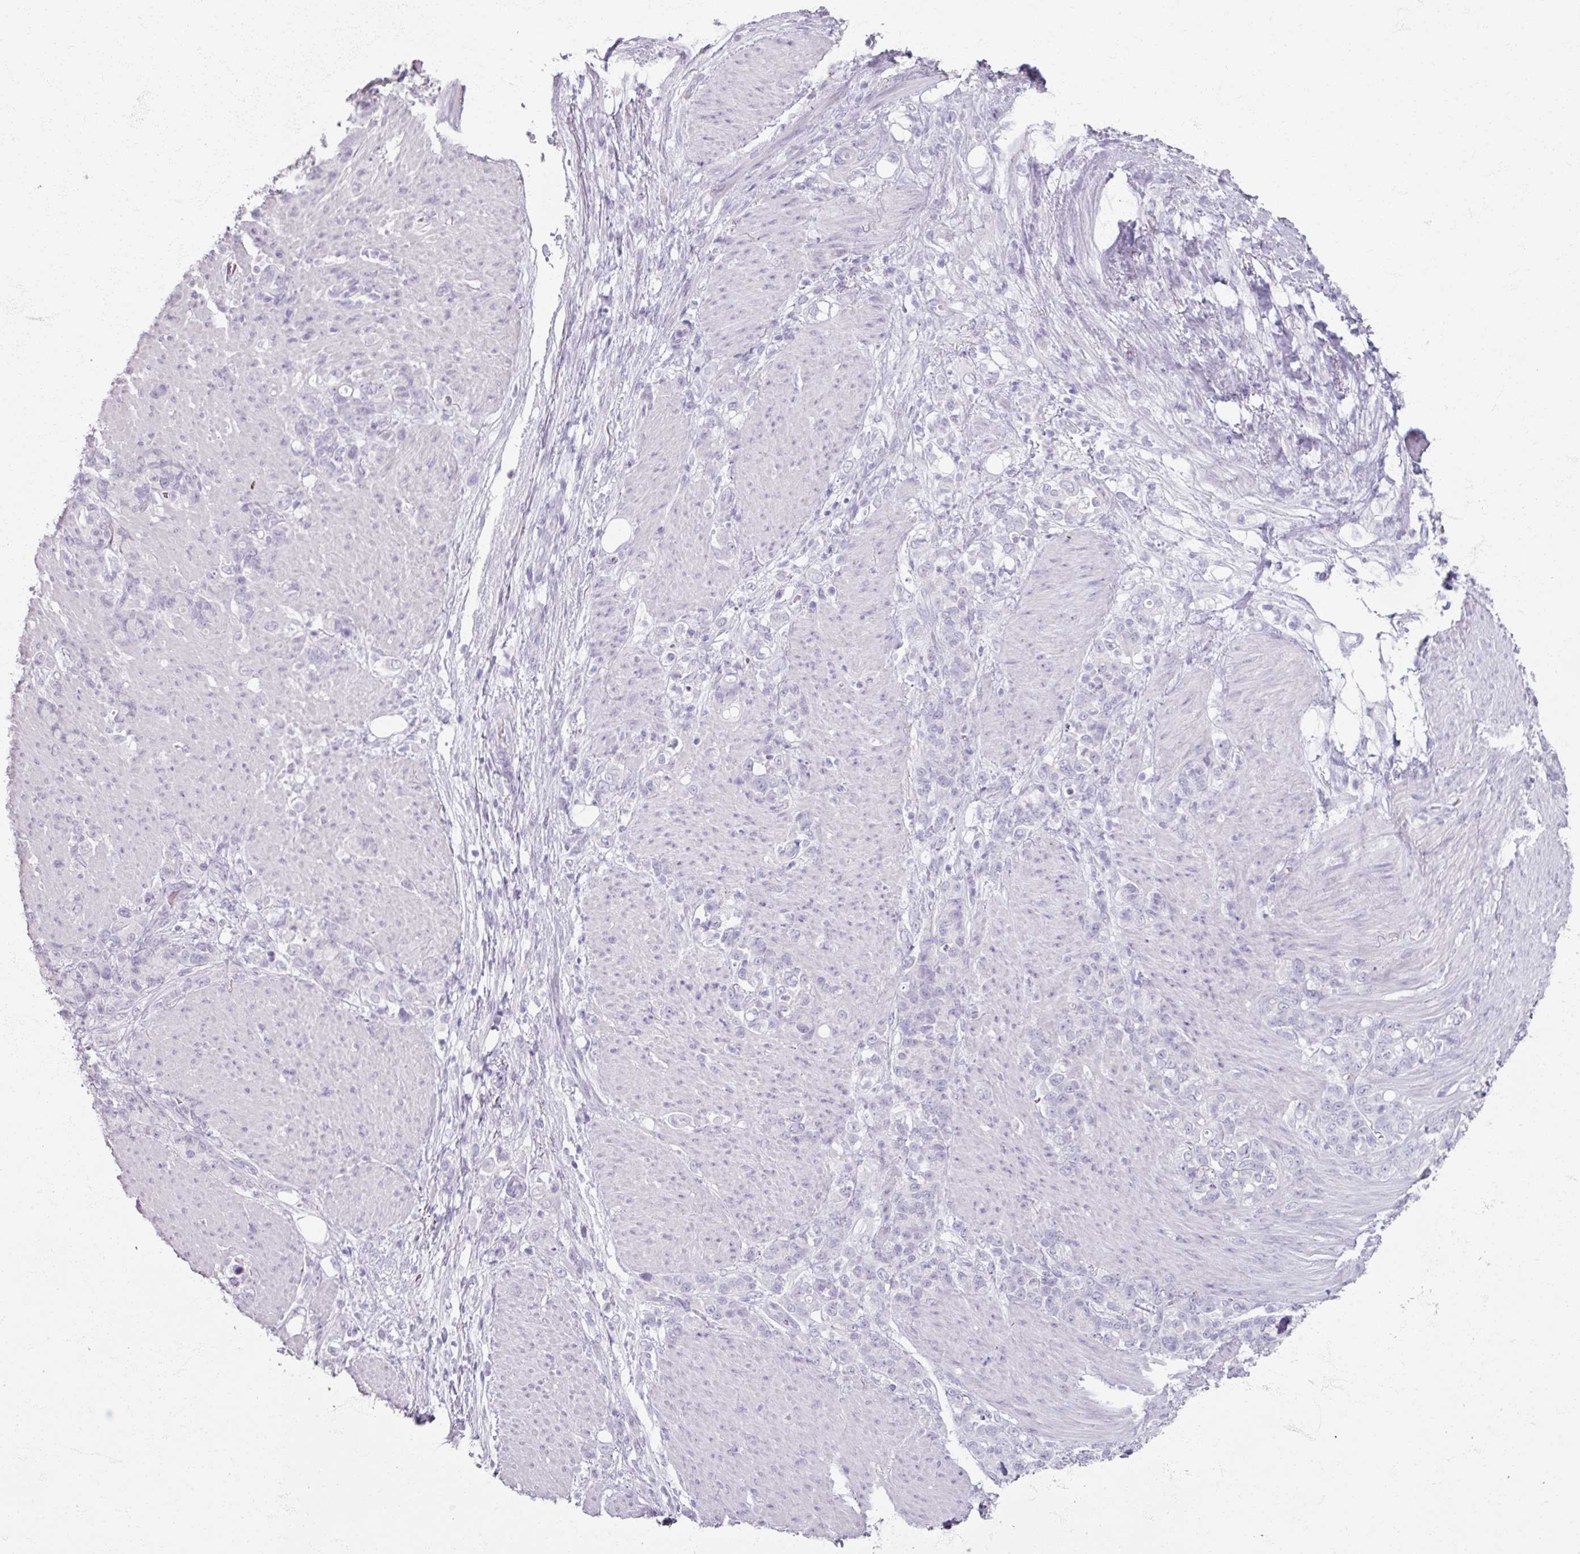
{"staining": {"intensity": "negative", "quantity": "none", "location": "none"}, "tissue": "stomach cancer", "cell_type": "Tumor cells", "image_type": "cancer", "snomed": [{"axis": "morphology", "description": "Adenocarcinoma, NOS"}, {"axis": "topography", "description": "Stomach"}], "caption": "An immunohistochemistry histopathology image of stomach adenocarcinoma is shown. There is no staining in tumor cells of stomach adenocarcinoma.", "gene": "TG", "patient": {"sex": "female", "age": 79}}